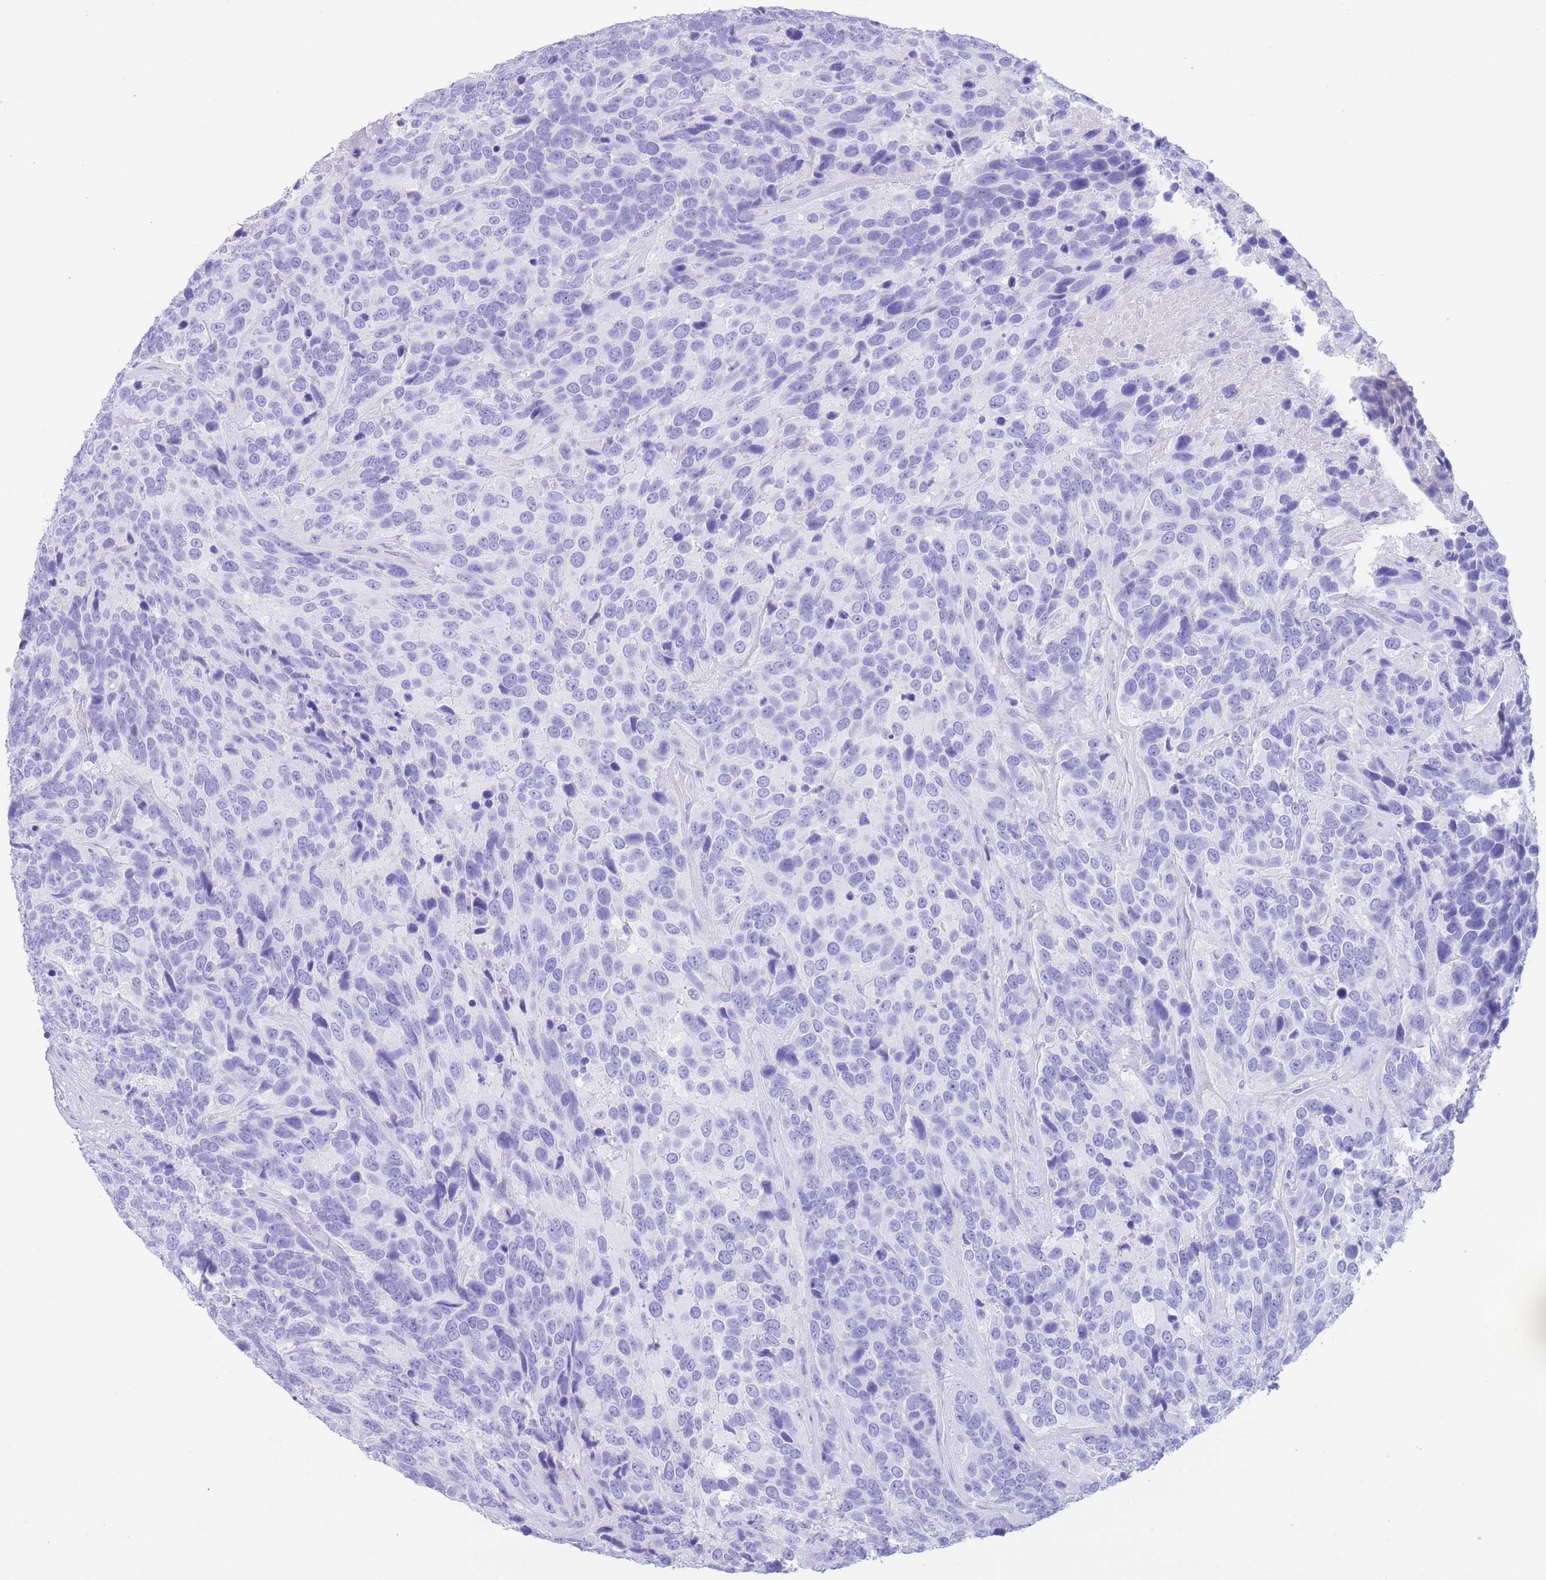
{"staining": {"intensity": "negative", "quantity": "none", "location": "none"}, "tissue": "urothelial cancer", "cell_type": "Tumor cells", "image_type": "cancer", "snomed": [{"axis": "morphology", "description": "Urothelial carcinoma, High grade"}, {"axis": "topography", "description": "Urinary bladder"}], "caption": "High power microscopy image of an immunohistochemistry (IHC) photomicrograph of urothelial cancer, revealing no significant staining in tumor cells.", "gene": "SLCO1B3", "patient": {"sex": "female", "age": 70}}